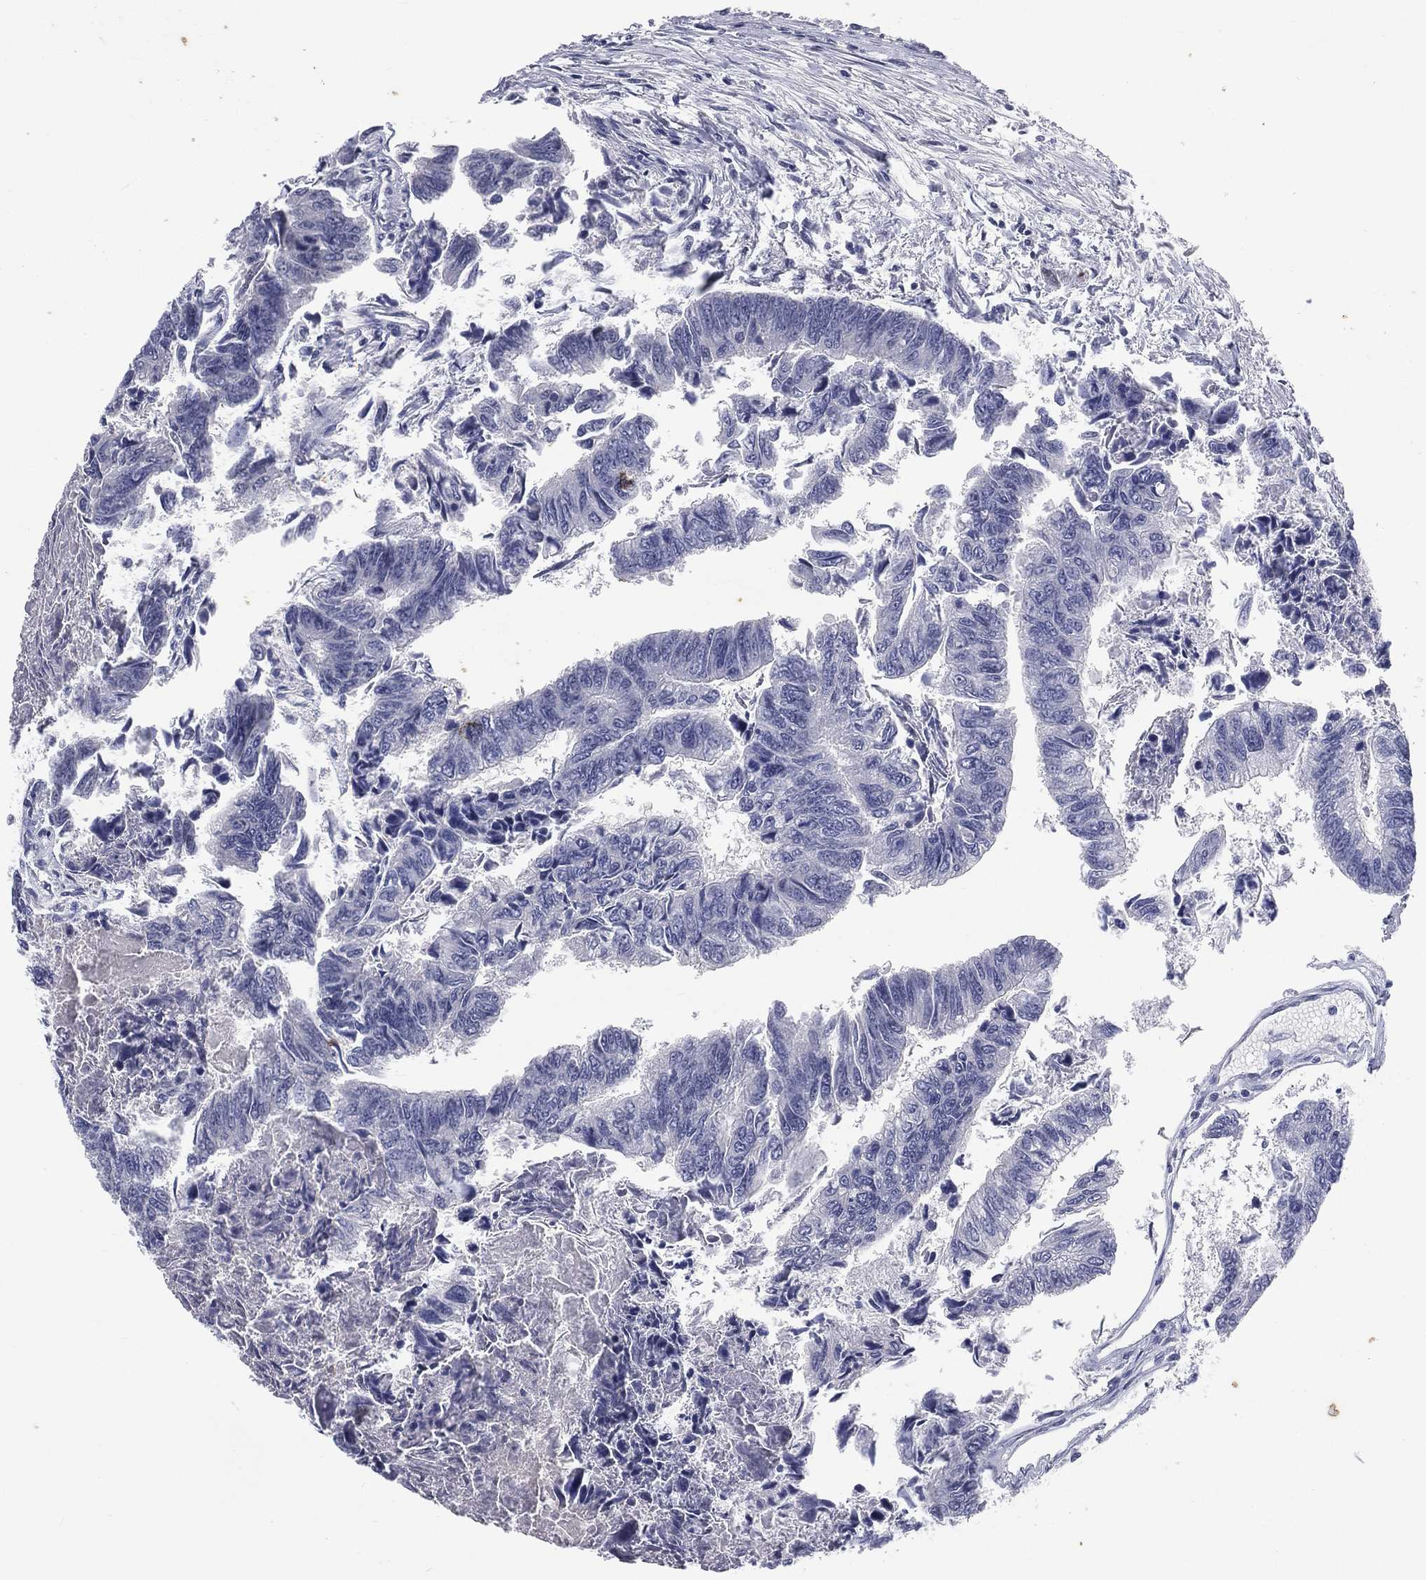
{"staining": {"intensity": "negative", "quantity": "none", "location": "none"}, "tissue": "colorectal cancer", "cell_type": "Tumor cells", "image_type": "cancer", "snomed": [{"axis": "morphology", "description": "Adenocarcinoma, NOS"}, {"axis": "topography", "description": "Colon"}], "caption": "This is an IHC micrograph of human colorectal cancer (adenocarcinoma). There is no expression in tumor cells.", "gene": "IFT27", "patient": {"sex": "female", "age": 65}}